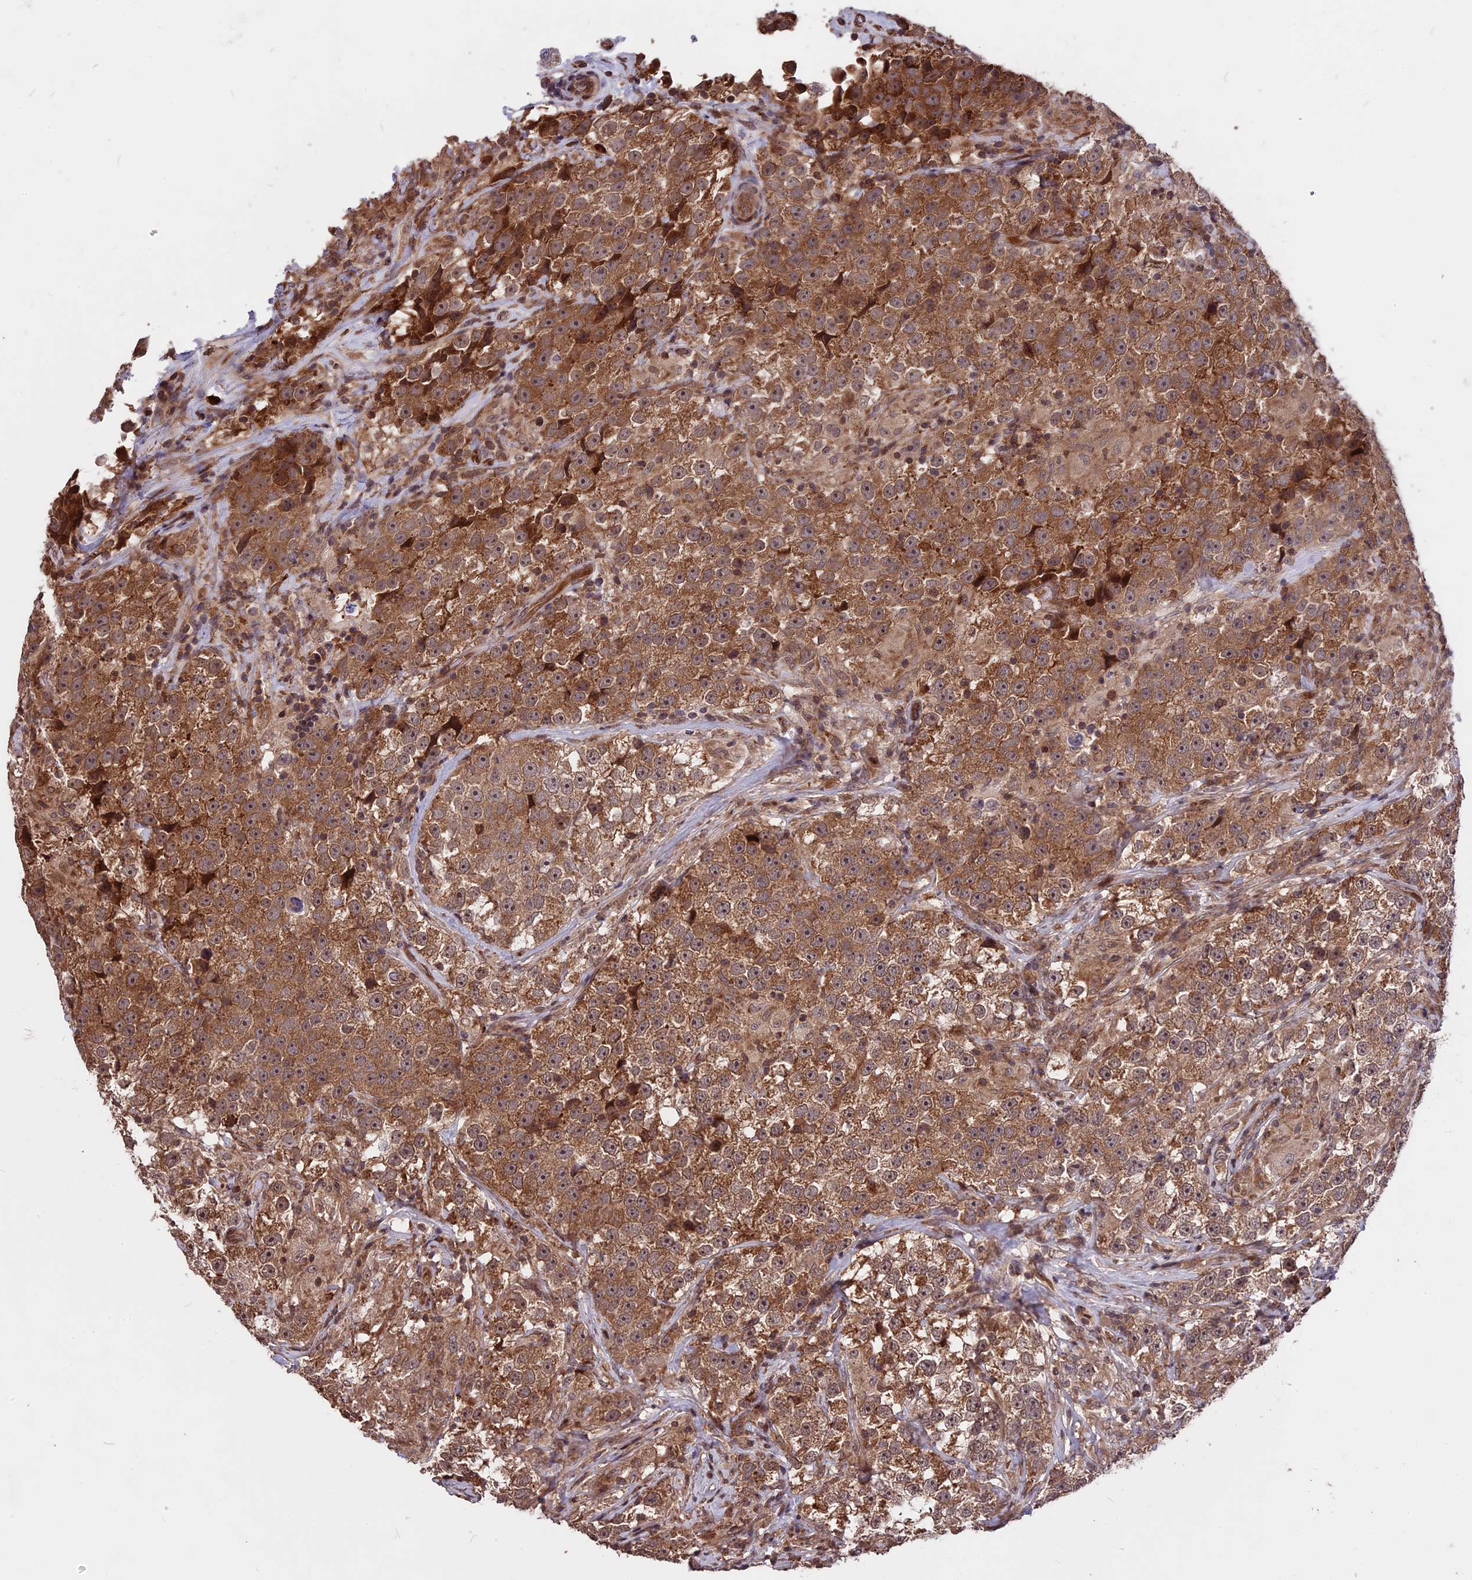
{"staining": {"intensity": "moderate", "quantity": ">75%", "location": "cytoplasmic/membranous"}, "tissue": "testis cancer", "cell_type": "Tumor cells", "image_type": "cancer", "snomed": [{"axis": "morphology", "description": "Seminoma, NOS"}, {"axis": "topography", "description": "Testis"}], "caption": "About >75% of tumor cells in human testis cancer reveal moderate cytoplasmic/membranous protein positivity as visualized by brown immunohistochemical staining.", "gene": "ZNF598", "patient": {"sex": "male", "age": 46}}